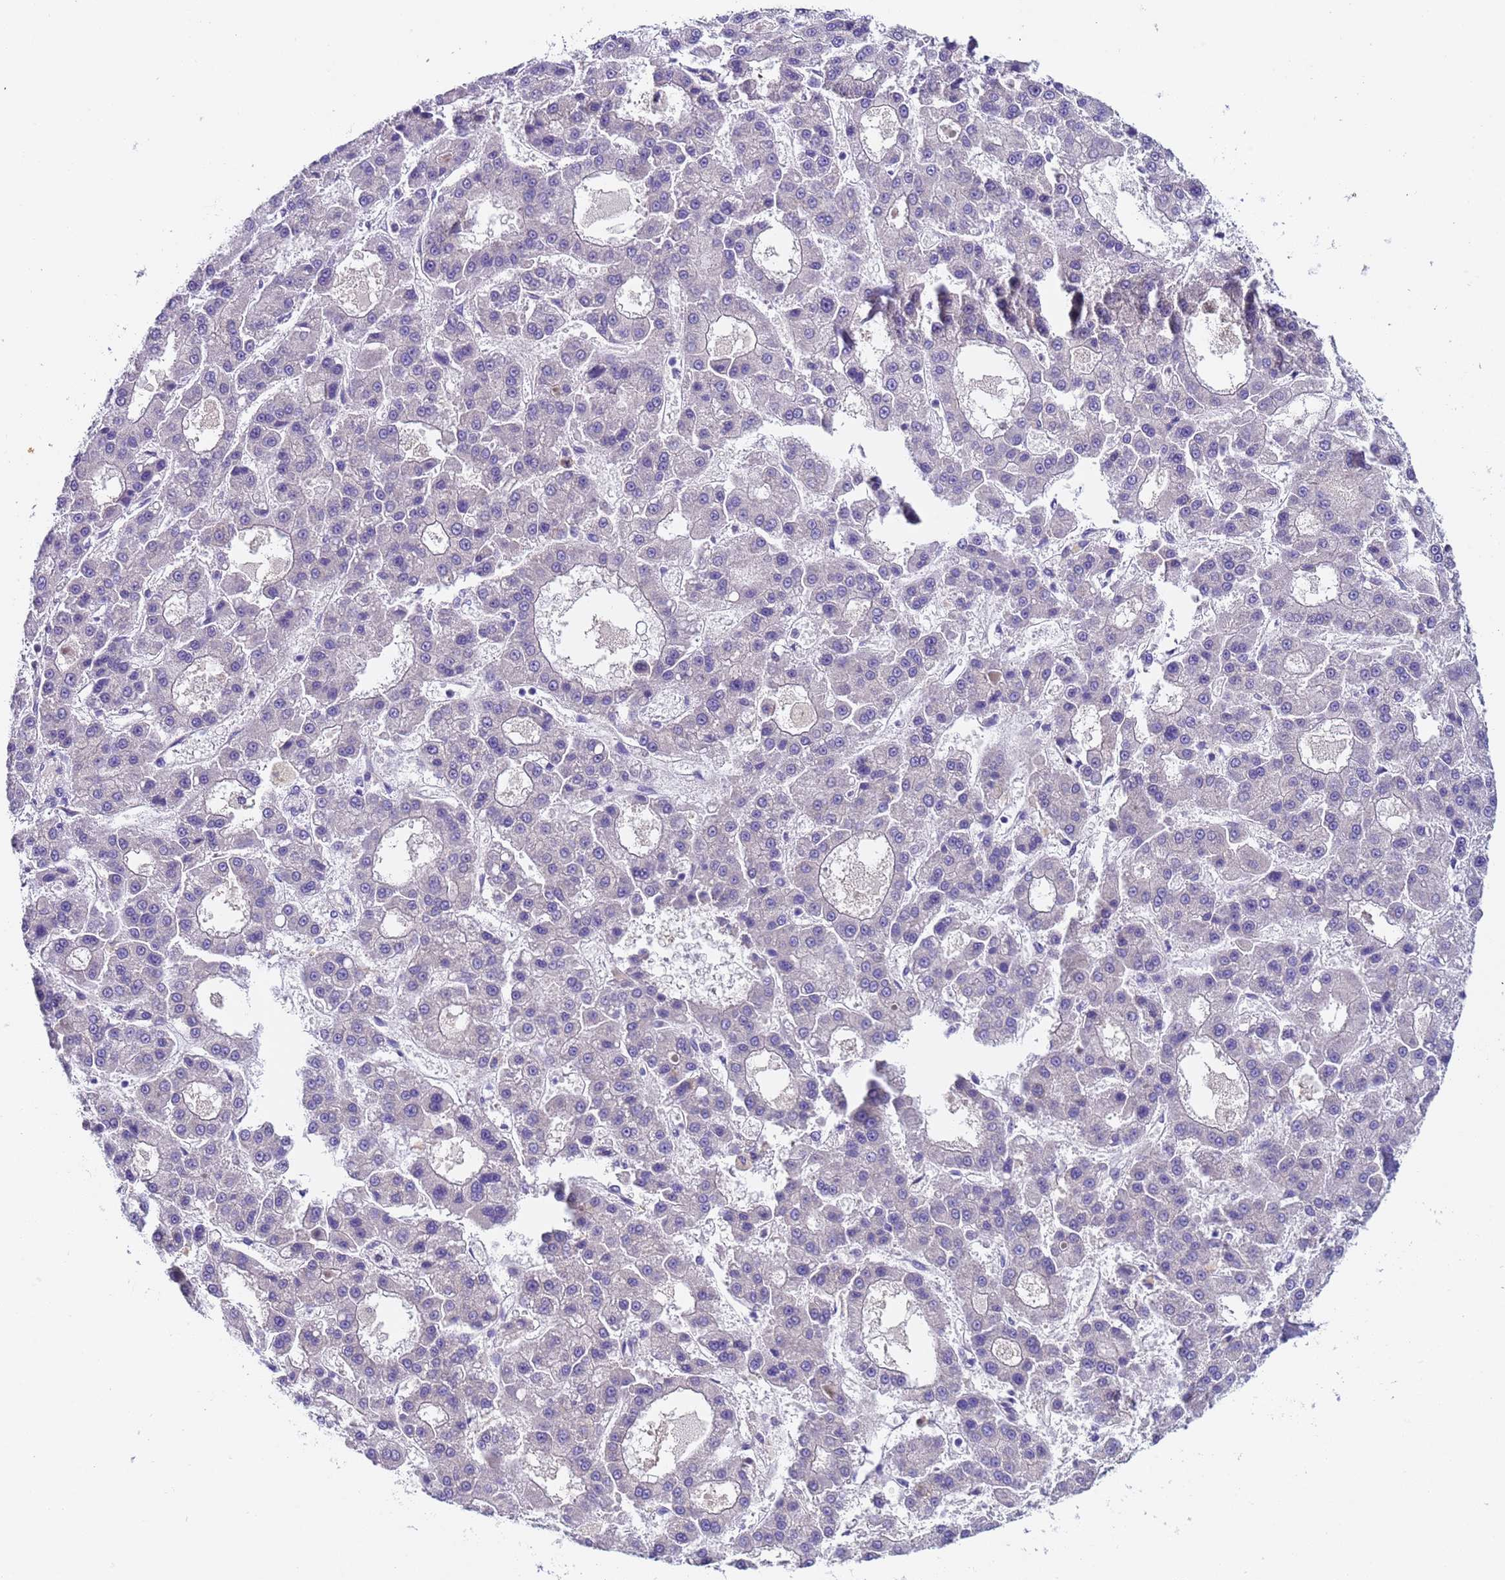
{"staining": {"intensity": "negative", "quantity": "none", "location": "none"}, "tissue": "liver cancer", "cell_type": "Tumor cells", "image_type": "cancer", "snomed": [{"axis": "morphology", "description": "Carcinoma, Hepatocellular, NOS"}, {"axis": "topography", "description": "Liver"}], "caption": "Protein analysis of liver cancer demonstrates no significant expression in tumor cells.", "gene": "PAQR7", "patient": {"sex": "male", "age": 70}}